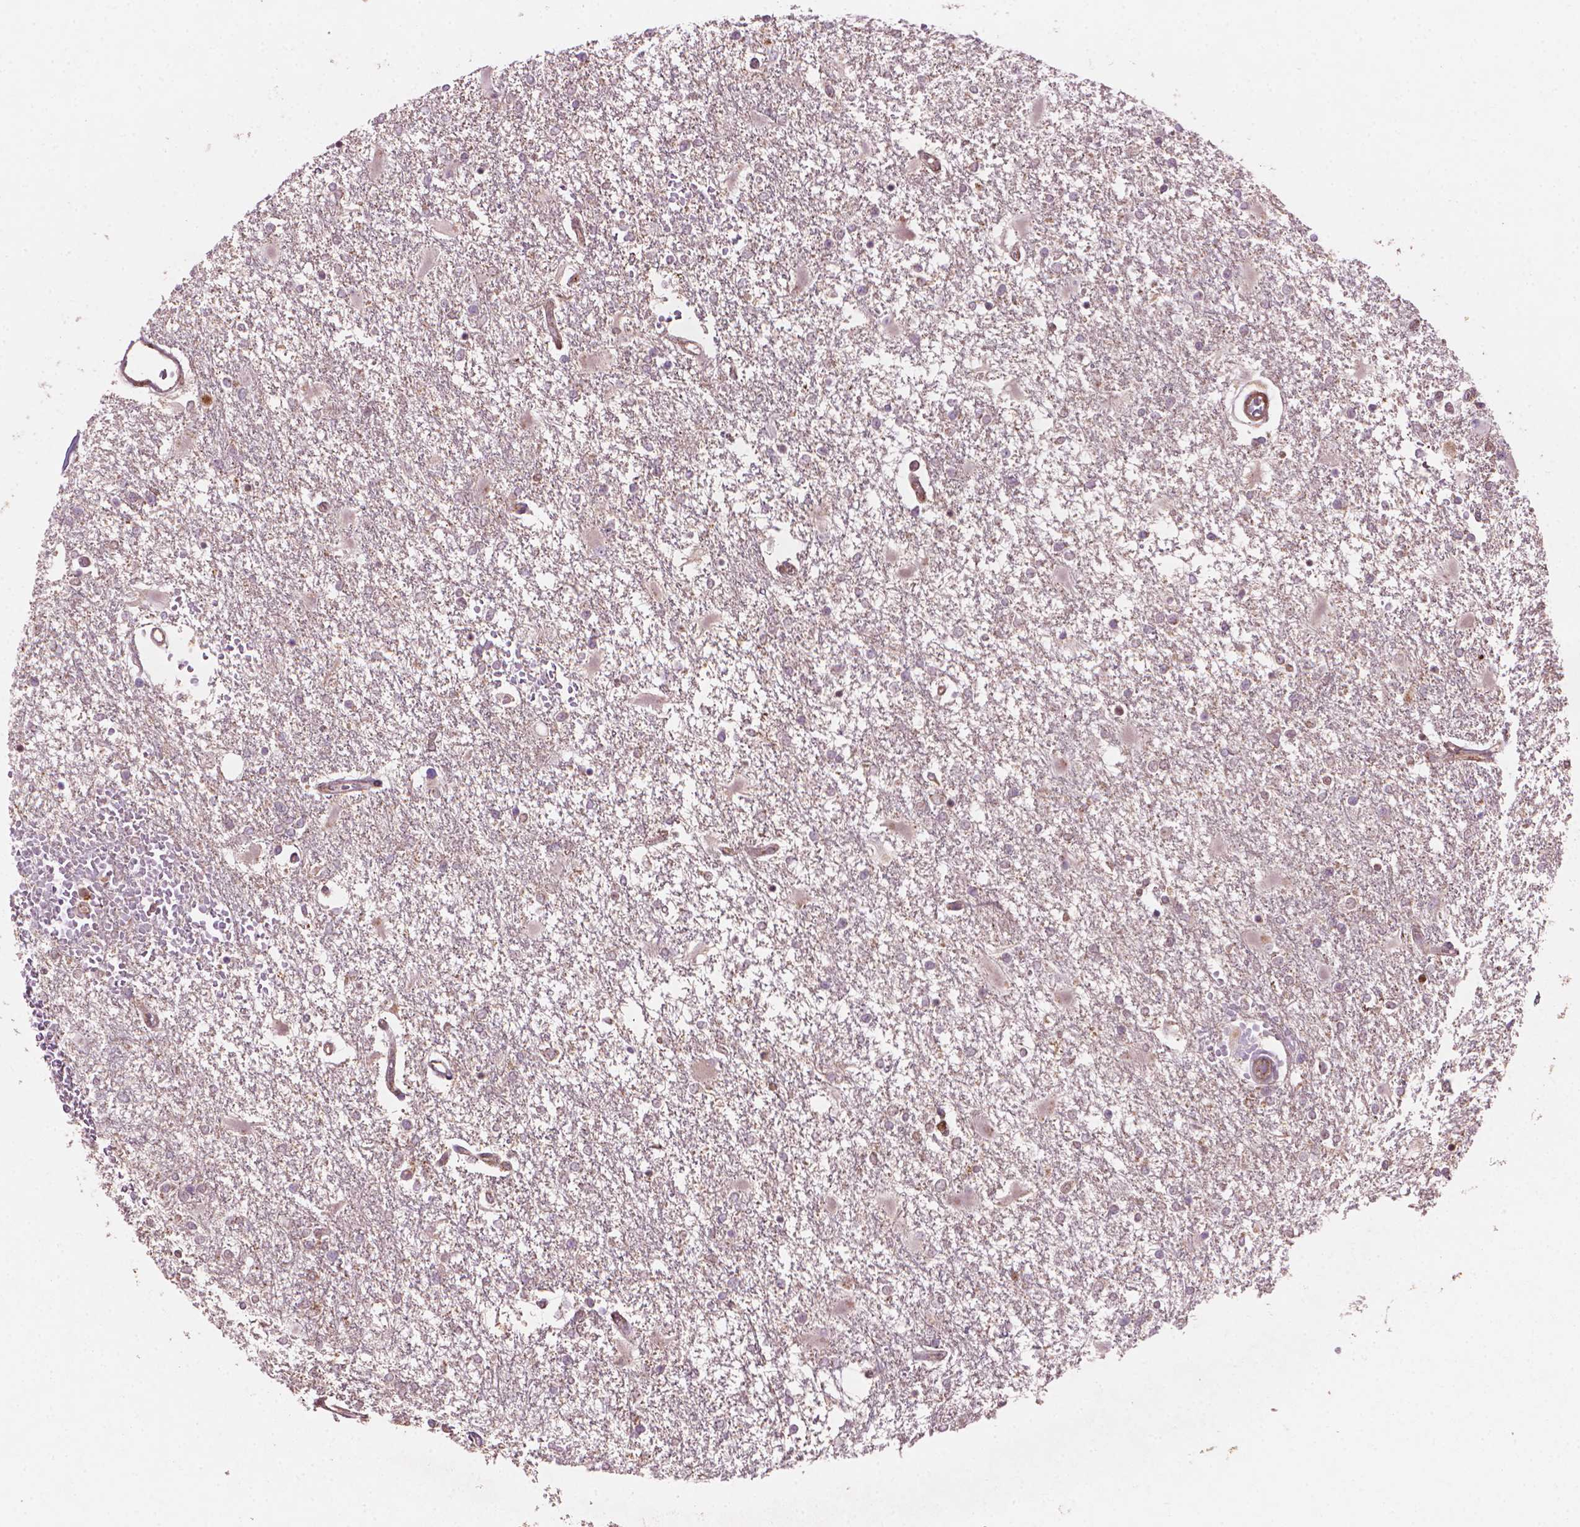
{"staining": {"intensity": "negative", "quantity": "none", "location": "none"}, "tissue": "glioma", "cell_type": "Tumor cells", "image_type": "cancer", "snomed": [{"axis": "morphology", "description": "Glioma, malignant, High grade"}, {"axis": "topography", "description": "Cerebral cortex"}], "caption": "Glioma was stained to show a protein in brown. There is no significant positivity in tumor cells.", "gene": "VARS2", "patient": {"sex": "male", "age": 79}}